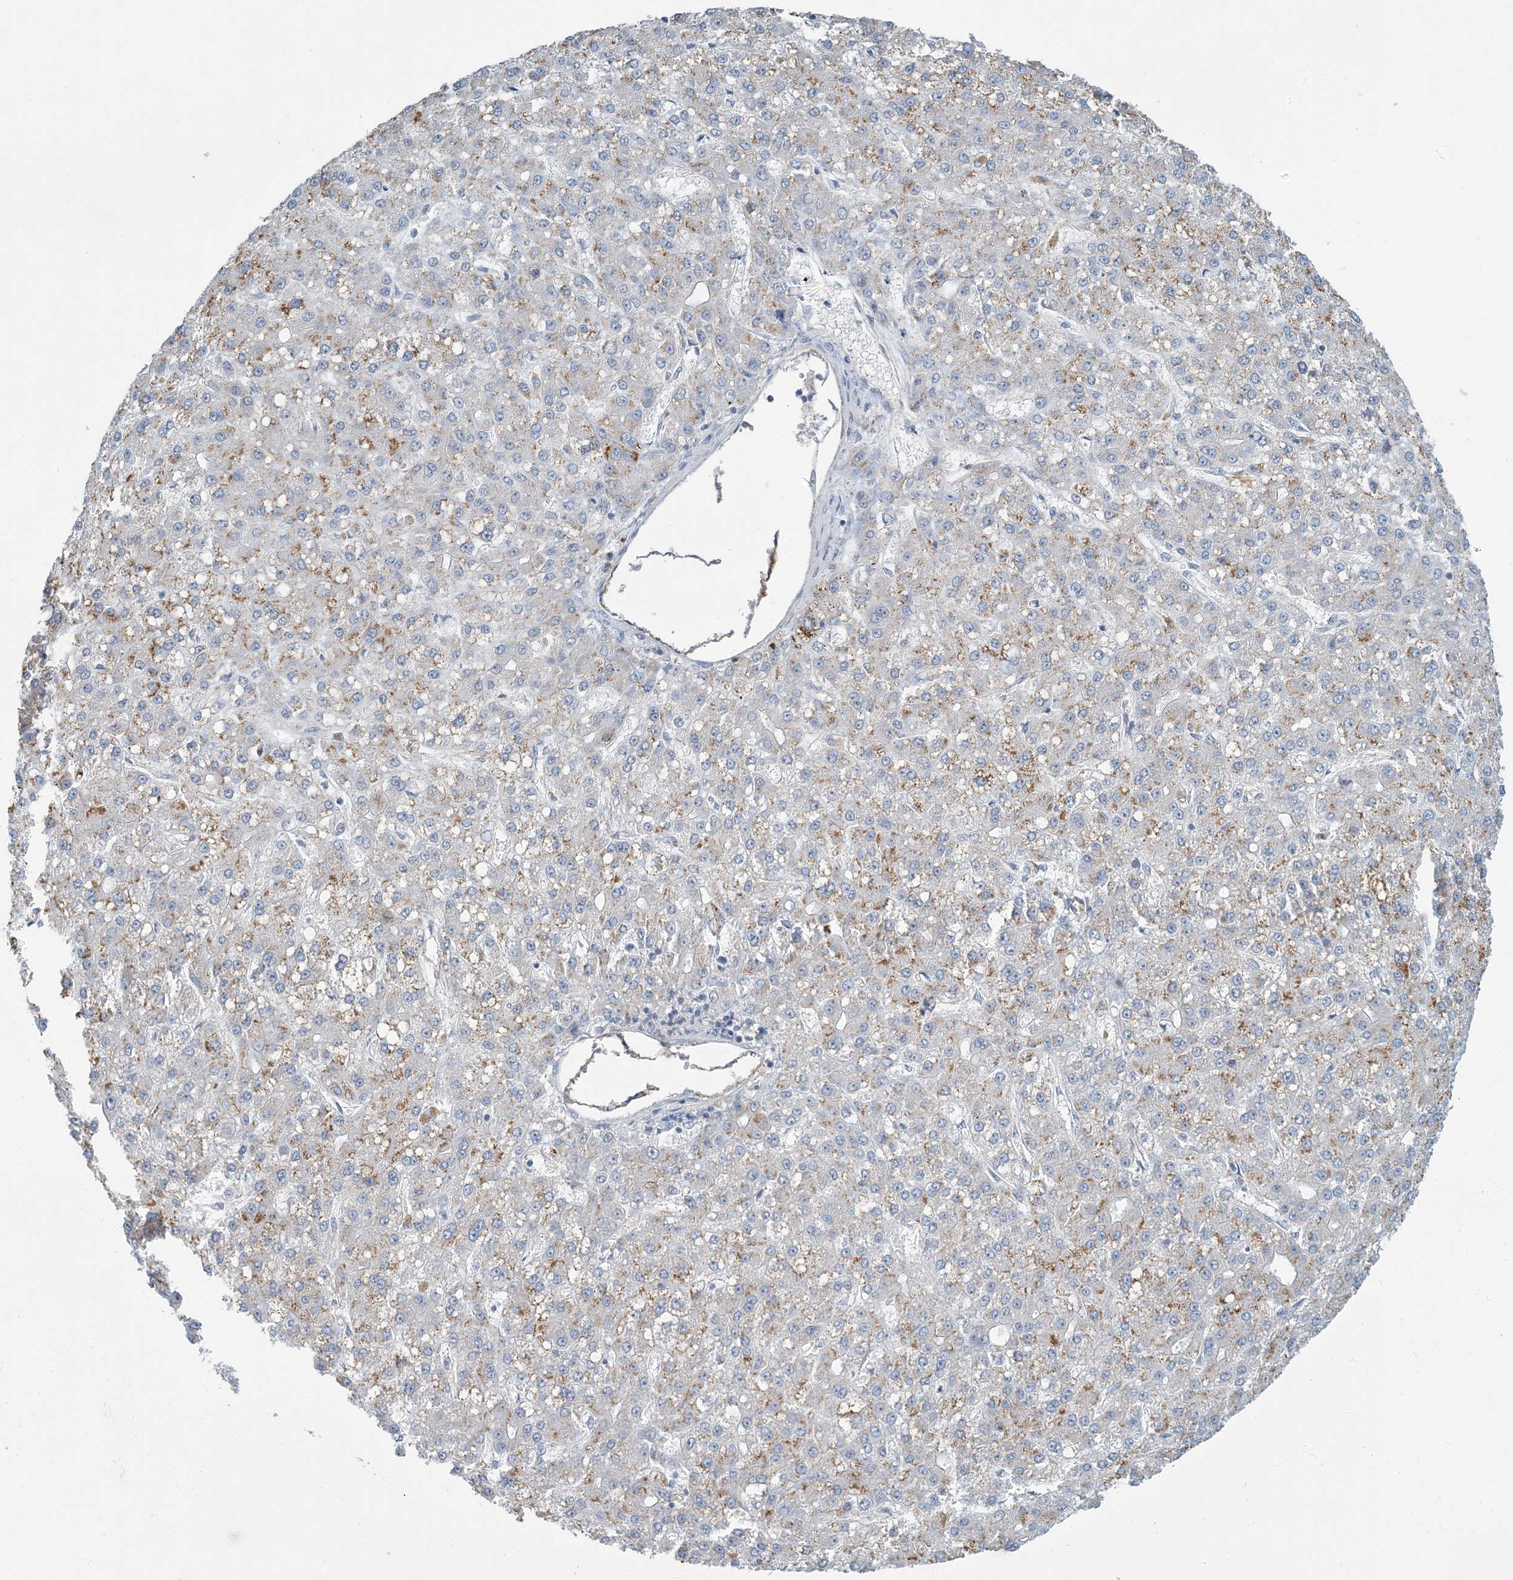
{"staining": {"intensity": "moderate", "quantity": "<25%", "location": "cytoplasmic/membranous"}, "tissue": "liver cancer", "cell_type": "Tumor cells", "image_type": "cancer", "snomed": [{"axis": "morphology", "description": "Carcinoma, Hepatocellular, NOS"}, {"axis": "topography", "description": "Liver"}], "caption": "Liver hepatocellular carcinoma stained with a brown dye reveals moderate cytoplasmic/membranous positive expression in about <25% of tumor cells.", "gene": "EPHA4", "patient": {"sex": "male", "age": 67}}